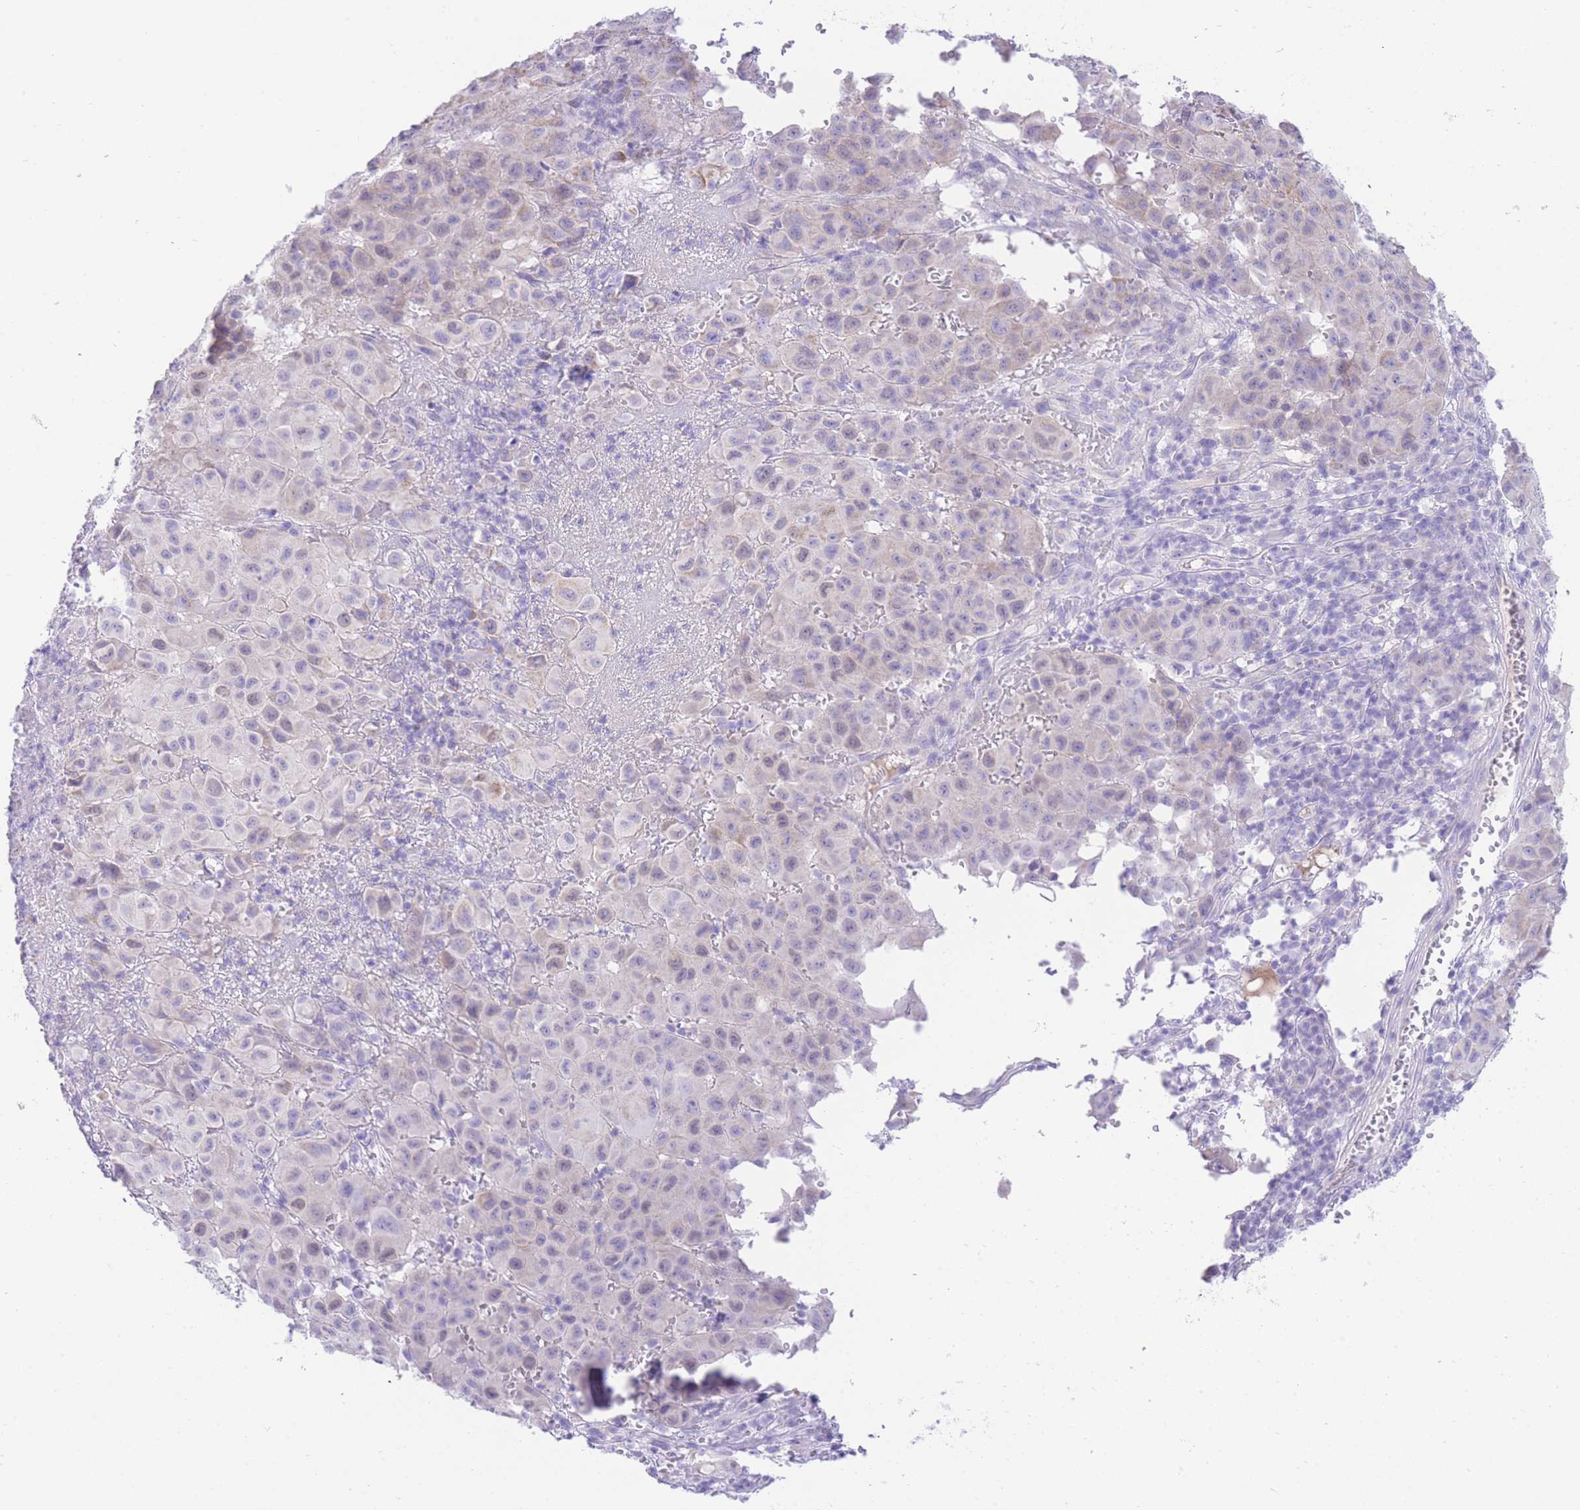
{"staining": {"intensity": "negative", "quantity": "none", "location": "none"}, "tissue": "melanoma", "cell_type": "Tumor cells", "image_type": "cancer", "snomed": [{"axis": "morphology", "description": "Malignant melanoma, NOS"}, {"axis": "topography", "description": "Skin"}], "caption": "This is a image of immunohistochemistry staining of melanoma, which shows no expression in tumor cells.", "gene": "ACSM4", "patient": {"sex": "male", "age": 73}}